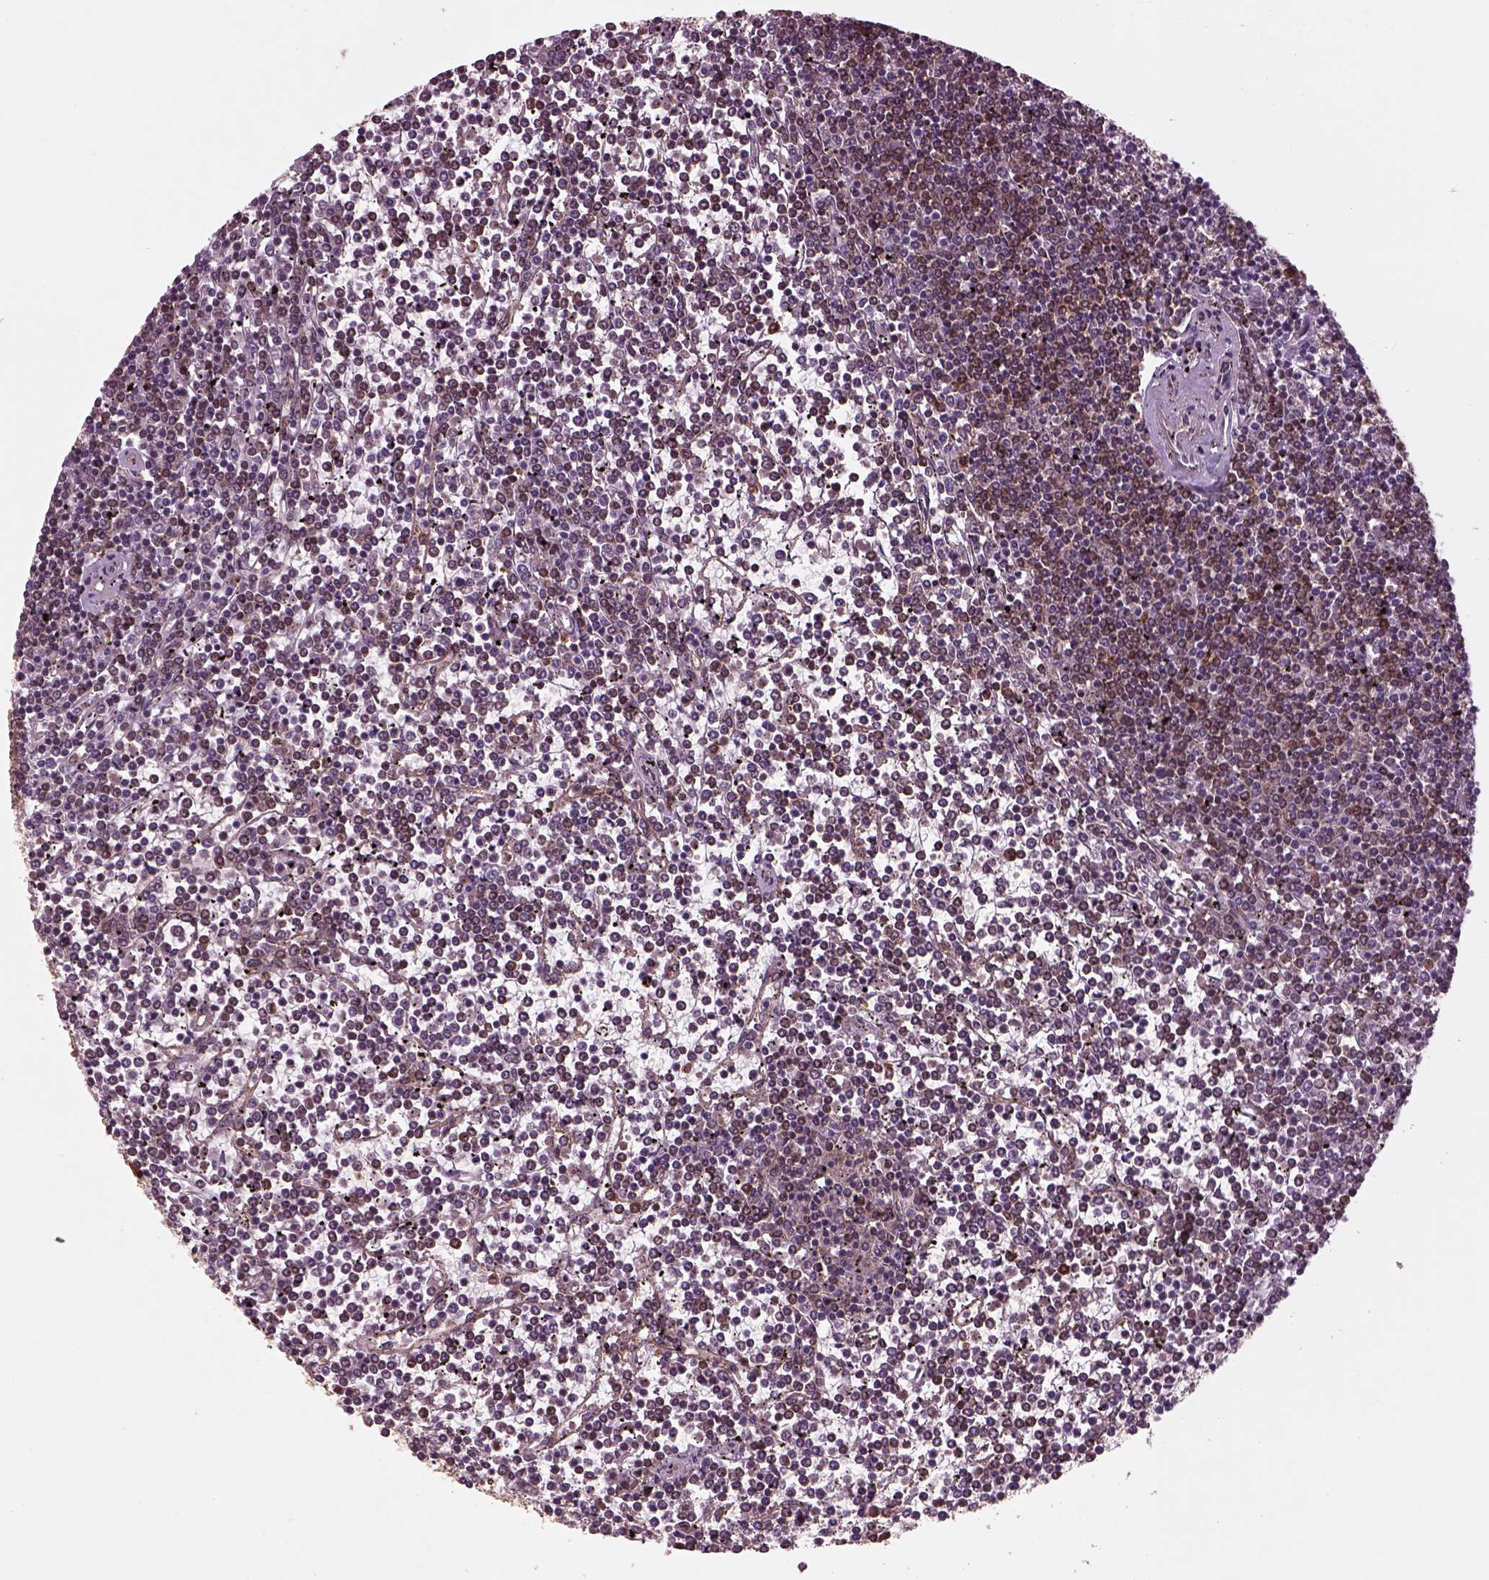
{"staining": {"intensity": "weak", "quantity": ">75%", "location": "cytoplasmic/membranous"}, "tissue": "lymphoma", "cell_type": "Tumor cells", "image_type": "cancer", "snomed": [{"axis": "morphology", "description": "Malignant lymphoma, non-Hodgkin's type, Low grade"}, {"axis": "topography", "description": "Spleen"}], "caption": "There is low levels of weak cytoplasmic/membranous positivity in tumor cells of low-grade malignant lymphoma, non-Hodgkin's type, as demonstrated by immunohistochemical staining (brown color).", "gene": "WASHC2A", "patient": {"sex": "female", "age": 19}}